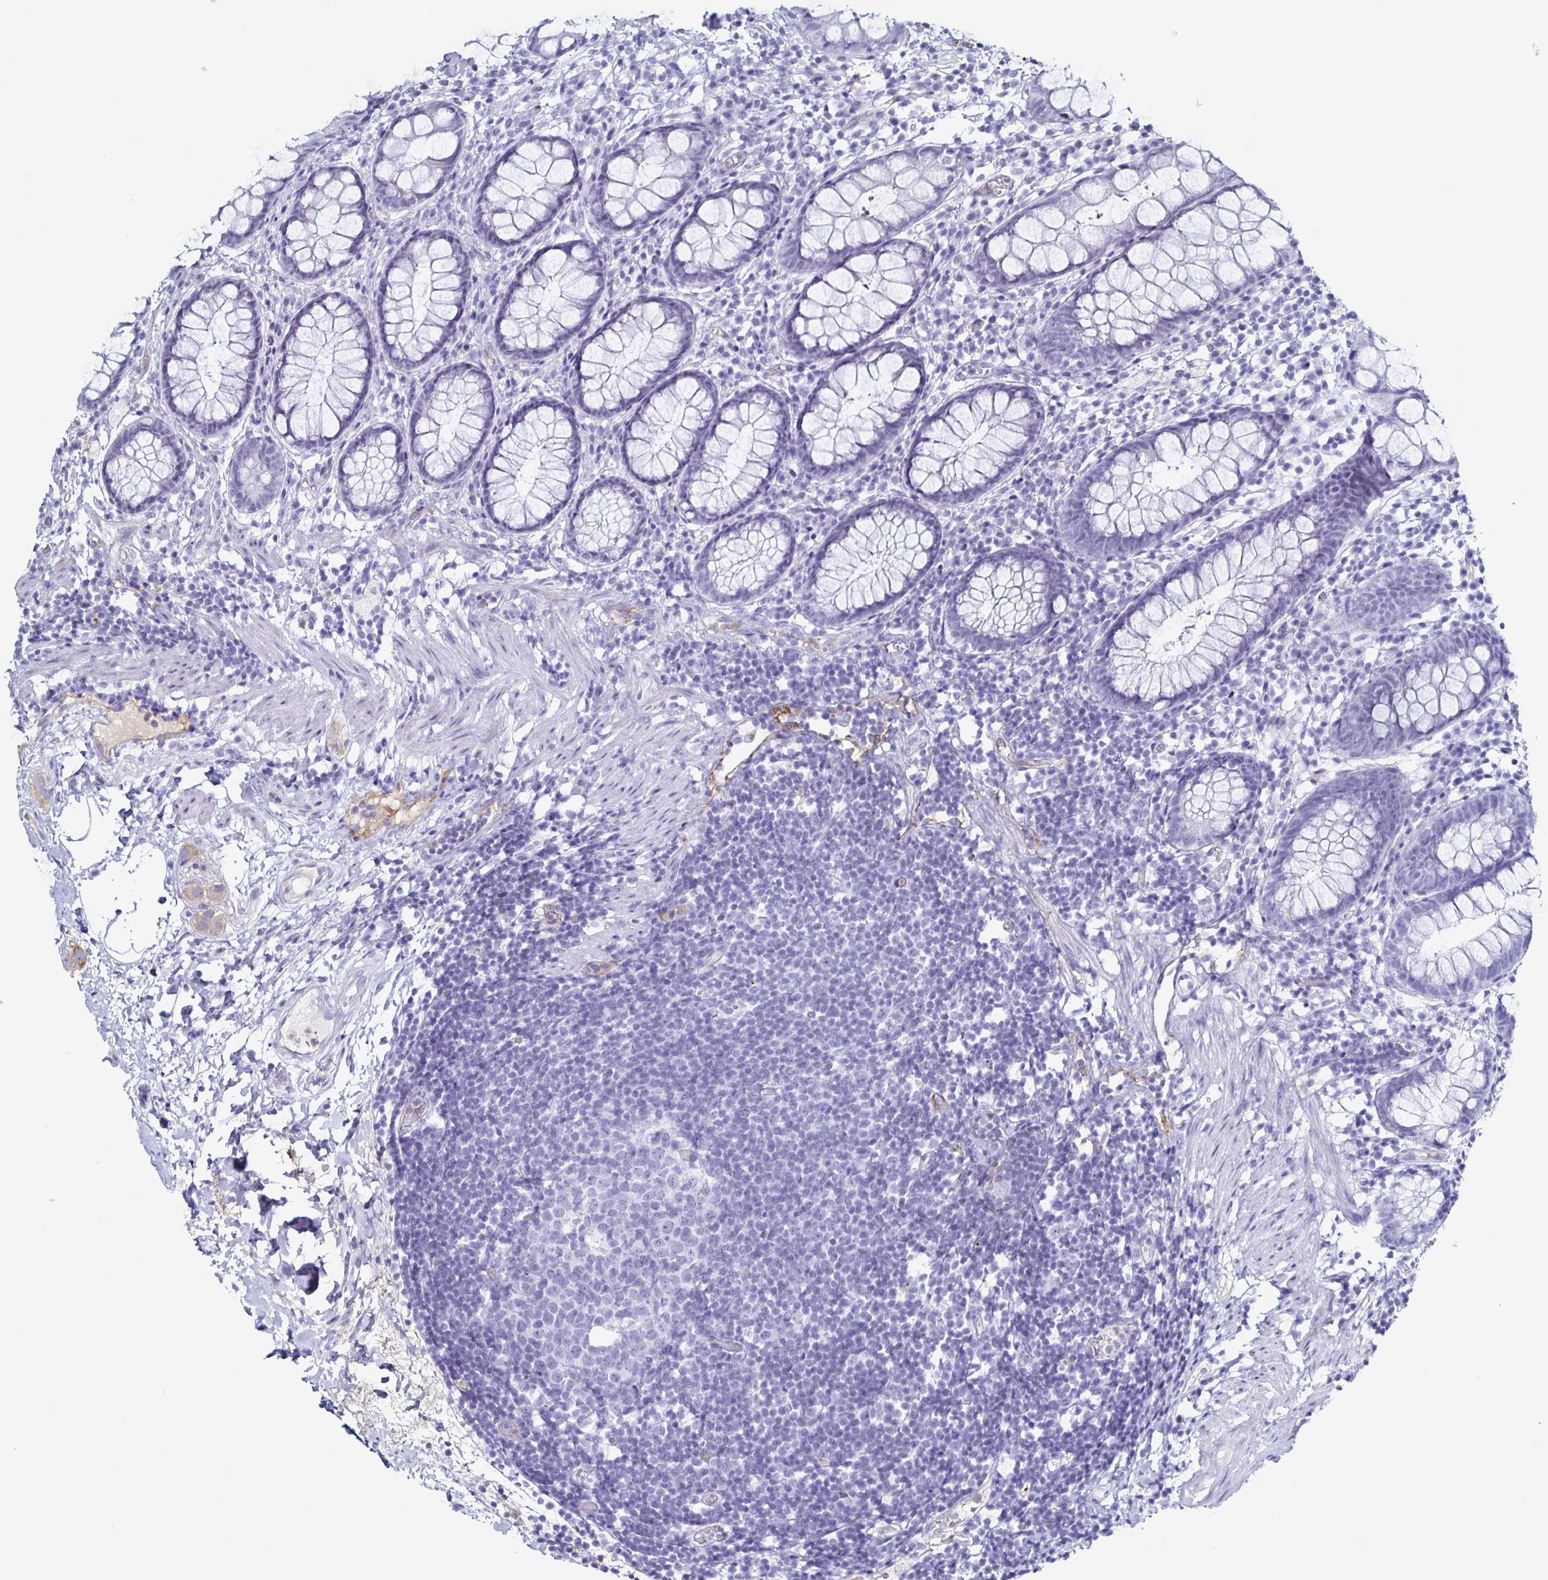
{"staining": {"intensity": "negative", "quantity": "none", "location": "none"}, "tissue": "rectum", "cell_type": "Glandular cells", "image_type": "normal", "snomed": [{"axis": "morphology", "description": "Normal tissue, NOS"}, {"axis": "topography", "description": "Rectum"}], "caption": "Human rectum stained for a protein using IHC reveals no staining in glandular cells.", "gene": "ACSBG2", "patient": {"sex": "female", "age": 62}}